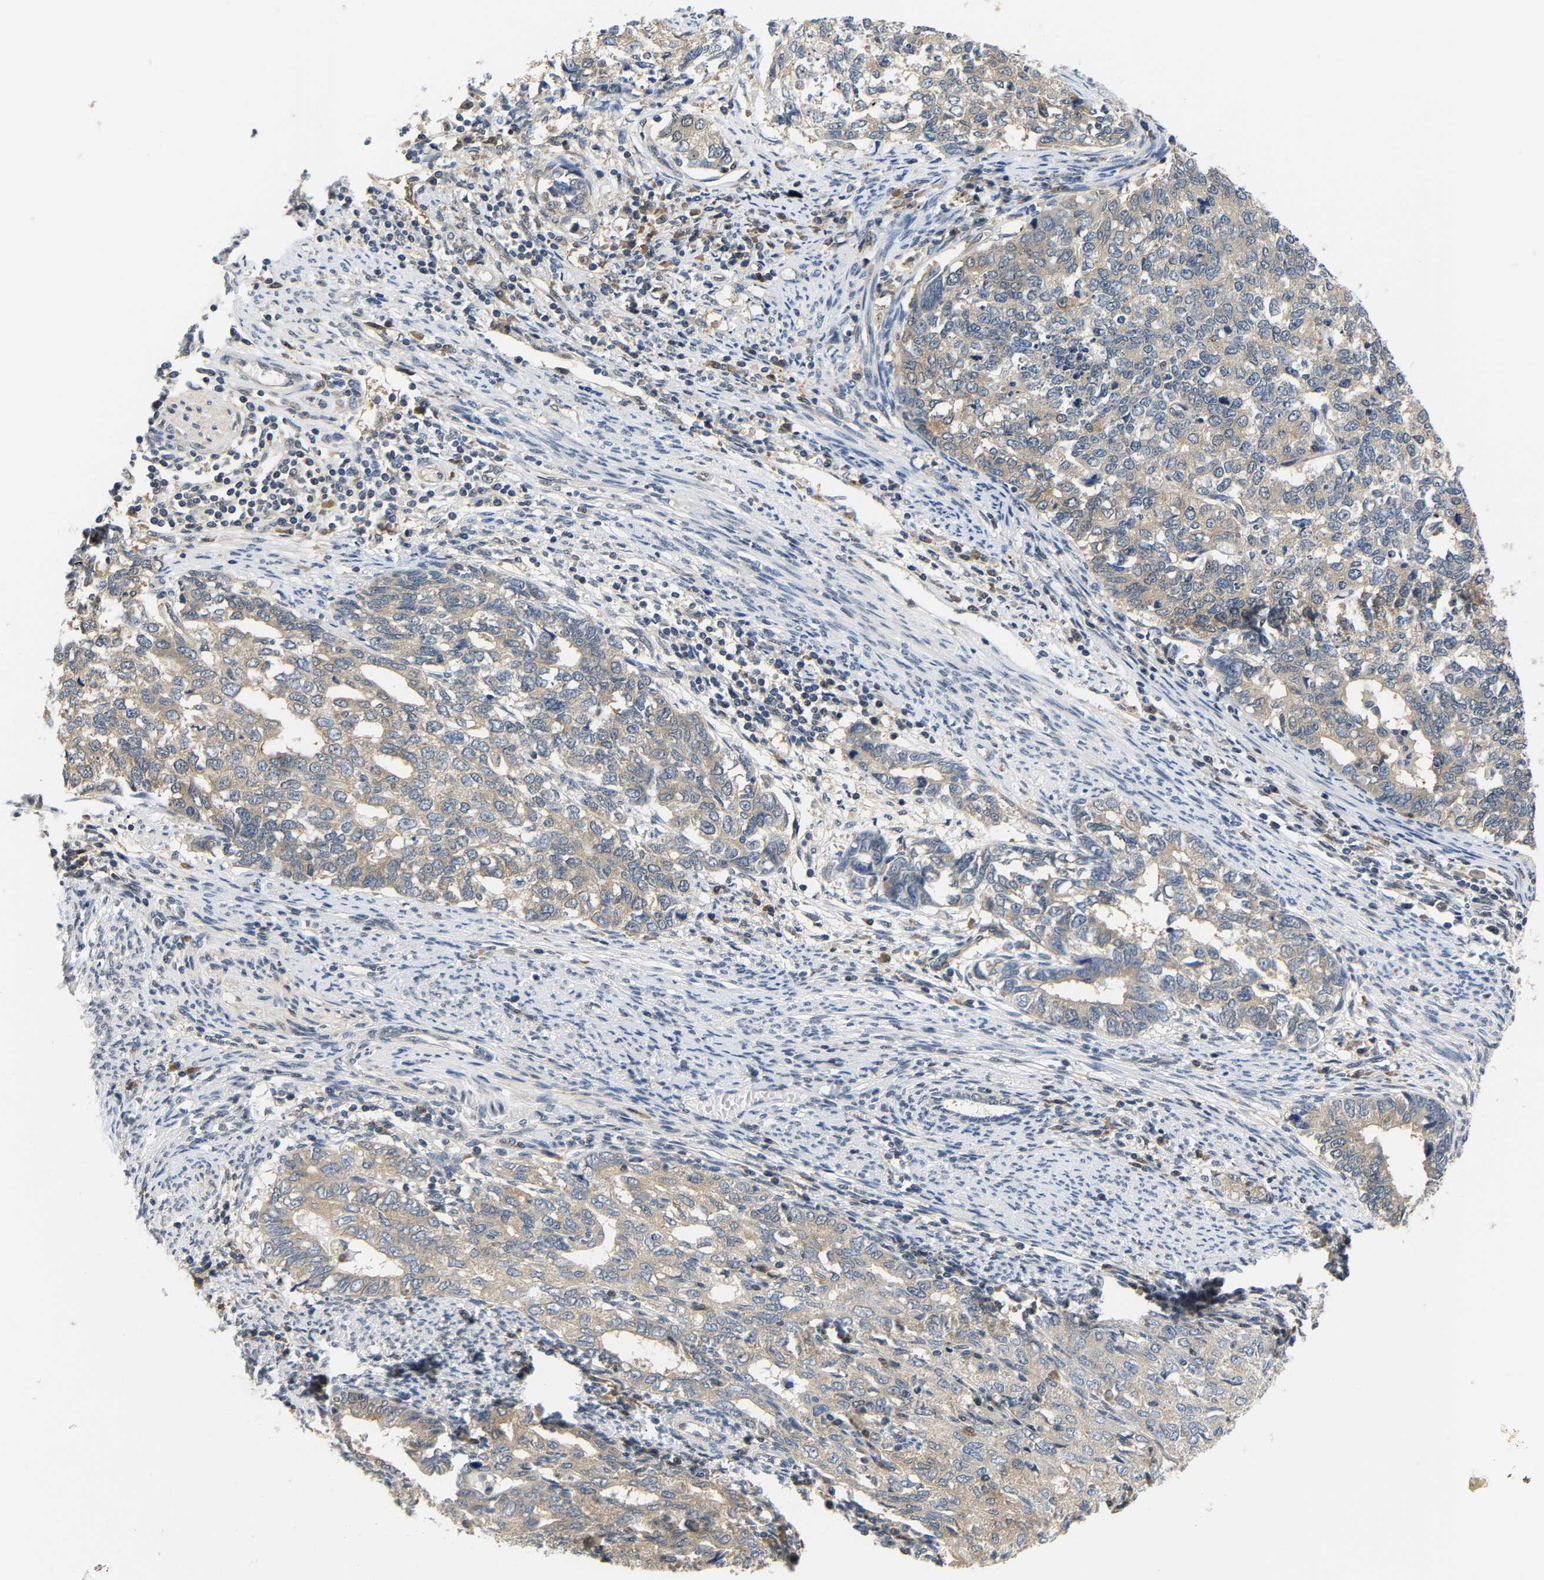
{"staining": {"intensity": "weak", "quantity": ">75%", "location": "cytoplasmic/membranous"}, "tissue": "cervical cancer", "cell_type": "Tumor cells", "image_type": "cancer", "snomed": [{"axis": "morphology", "description": "Squamous cell carcinoma, NOS"}, {"axis": "topography", "description": "Cervix"}], "caption": "Tumor cells reveal weak cytoplasmic/membranous staining in about >75% of cells in squamous cell carcinoma (cervical). Using DAB (3,3'-diaminobenzidine) (brown) and hematoxylin (blue) stains, captured at high magnification using brightfield microscopy.", "gene": "ARHGEF12", "patient": {"sex": "female", "age": 63}}